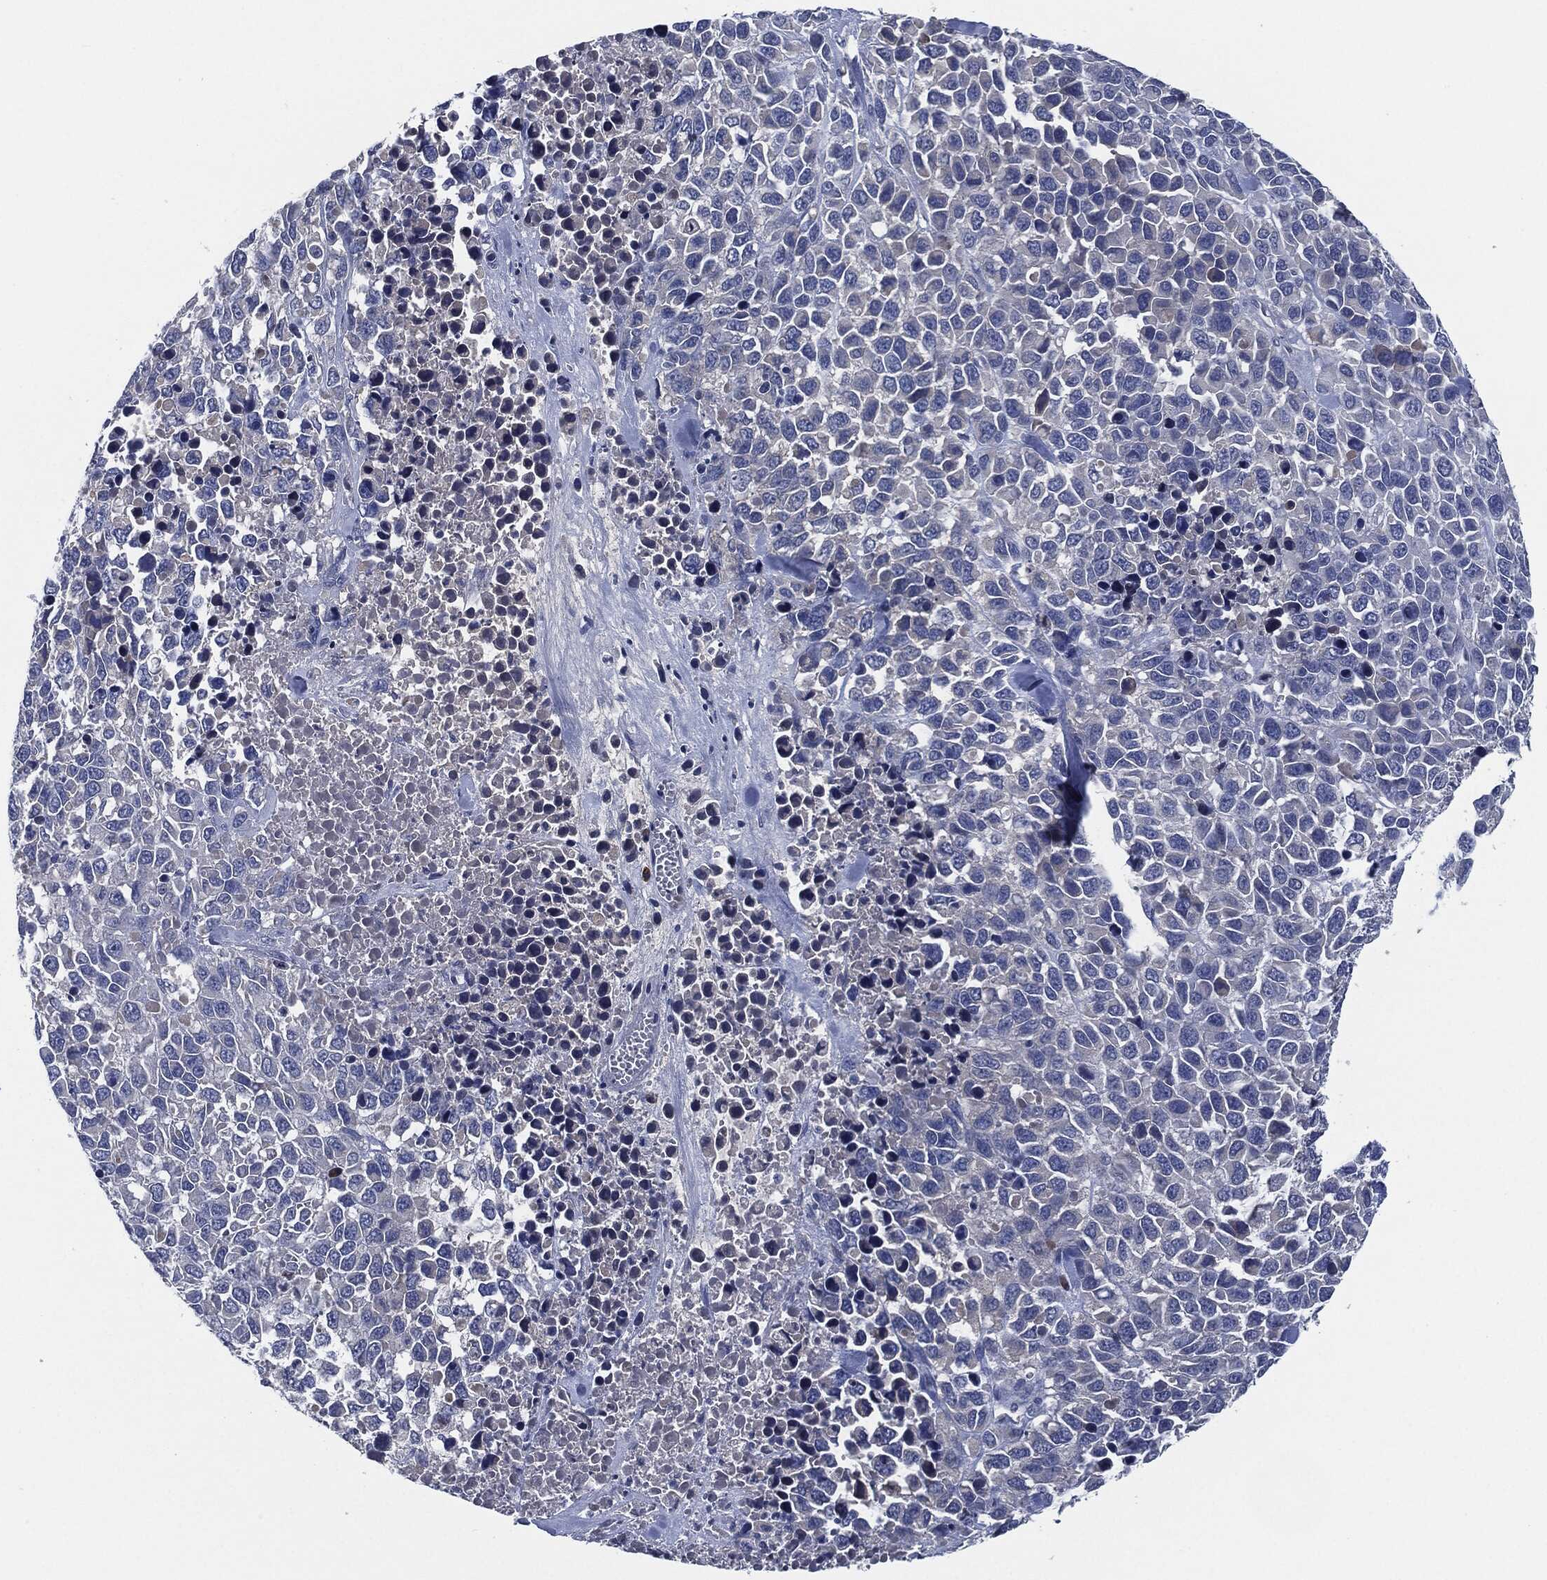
{"staining": {"intensity": "negative", "quantity": "none", "location": "none"}, "tissue": "melanoma", "cell_type": "Tumor cells", "image_type": "cancer", "snomed": [{"axis": "morphology", "description": "Malignant melanoma, Metastatic site"}, {"axis": "topography", "description": "Skin"}], "caption": "A photomicrograph of melanoma stained for a protein shows no brown staining in tumor cells. The staining is performed using DAB (3,3'-diaminobenzidine) brown chromogen with nuclei counter-stained in using hematoxylin.", "gene": "IL2RG", "patient": {"sex": "male", "age": 84}}